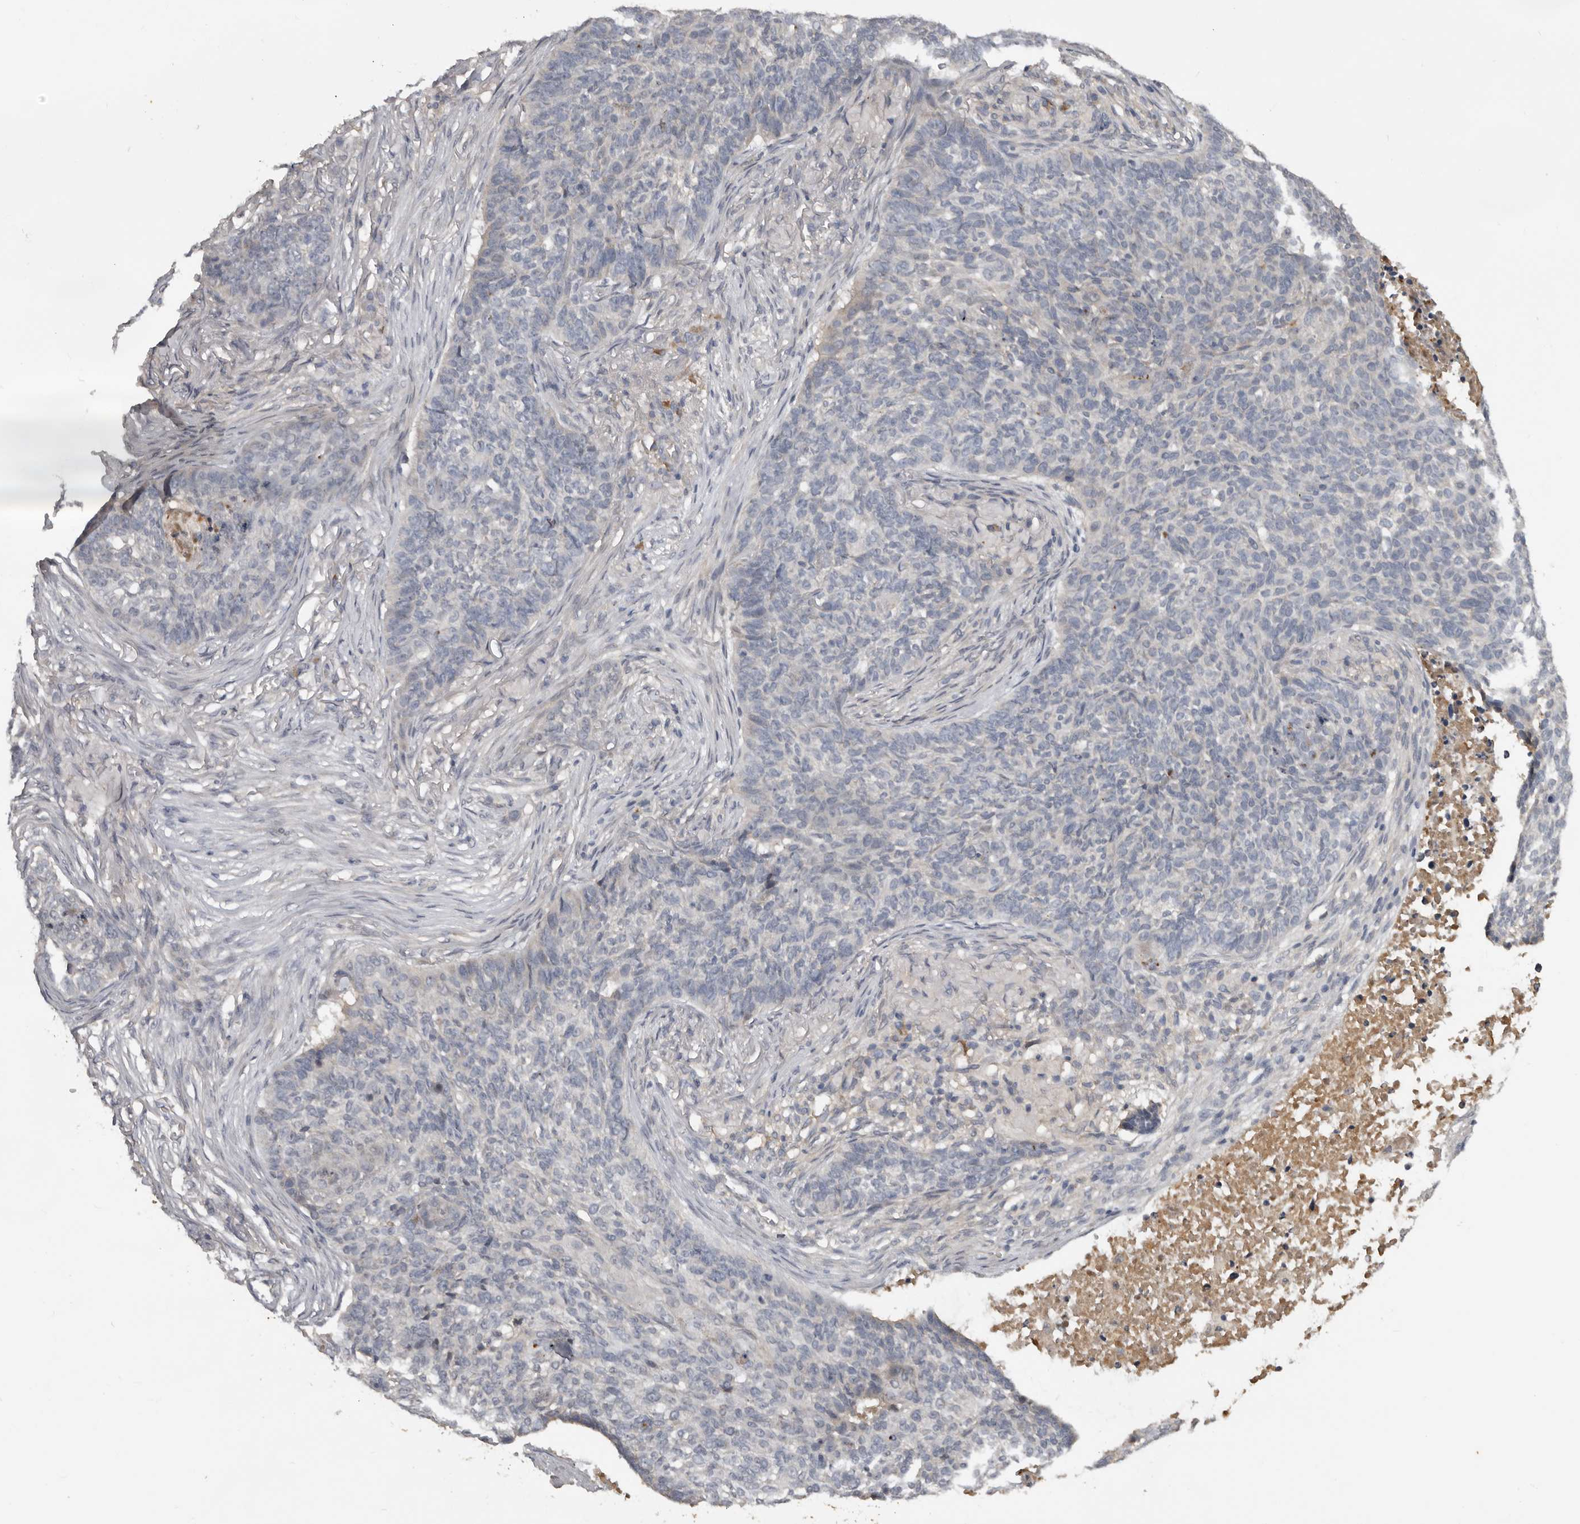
{"staining": {"intensity": "negative", "quantity": "none", "location": "none"}, "tissue": "skin cancer", "cell_type": "Tumor cells", "image_type": "cancer", "snomed": [{"axis": "morphology", "description": "Basal cell carcinoma"}, {"axis": "topography", "description": "Skin"}], "caption": "Immunohistochemical staining of basal cell carcinoma (skin) reveals no significant positivity in tumor cells.", "gene": "NMUR1", "patient": {"sex": "male", "age": 85}}